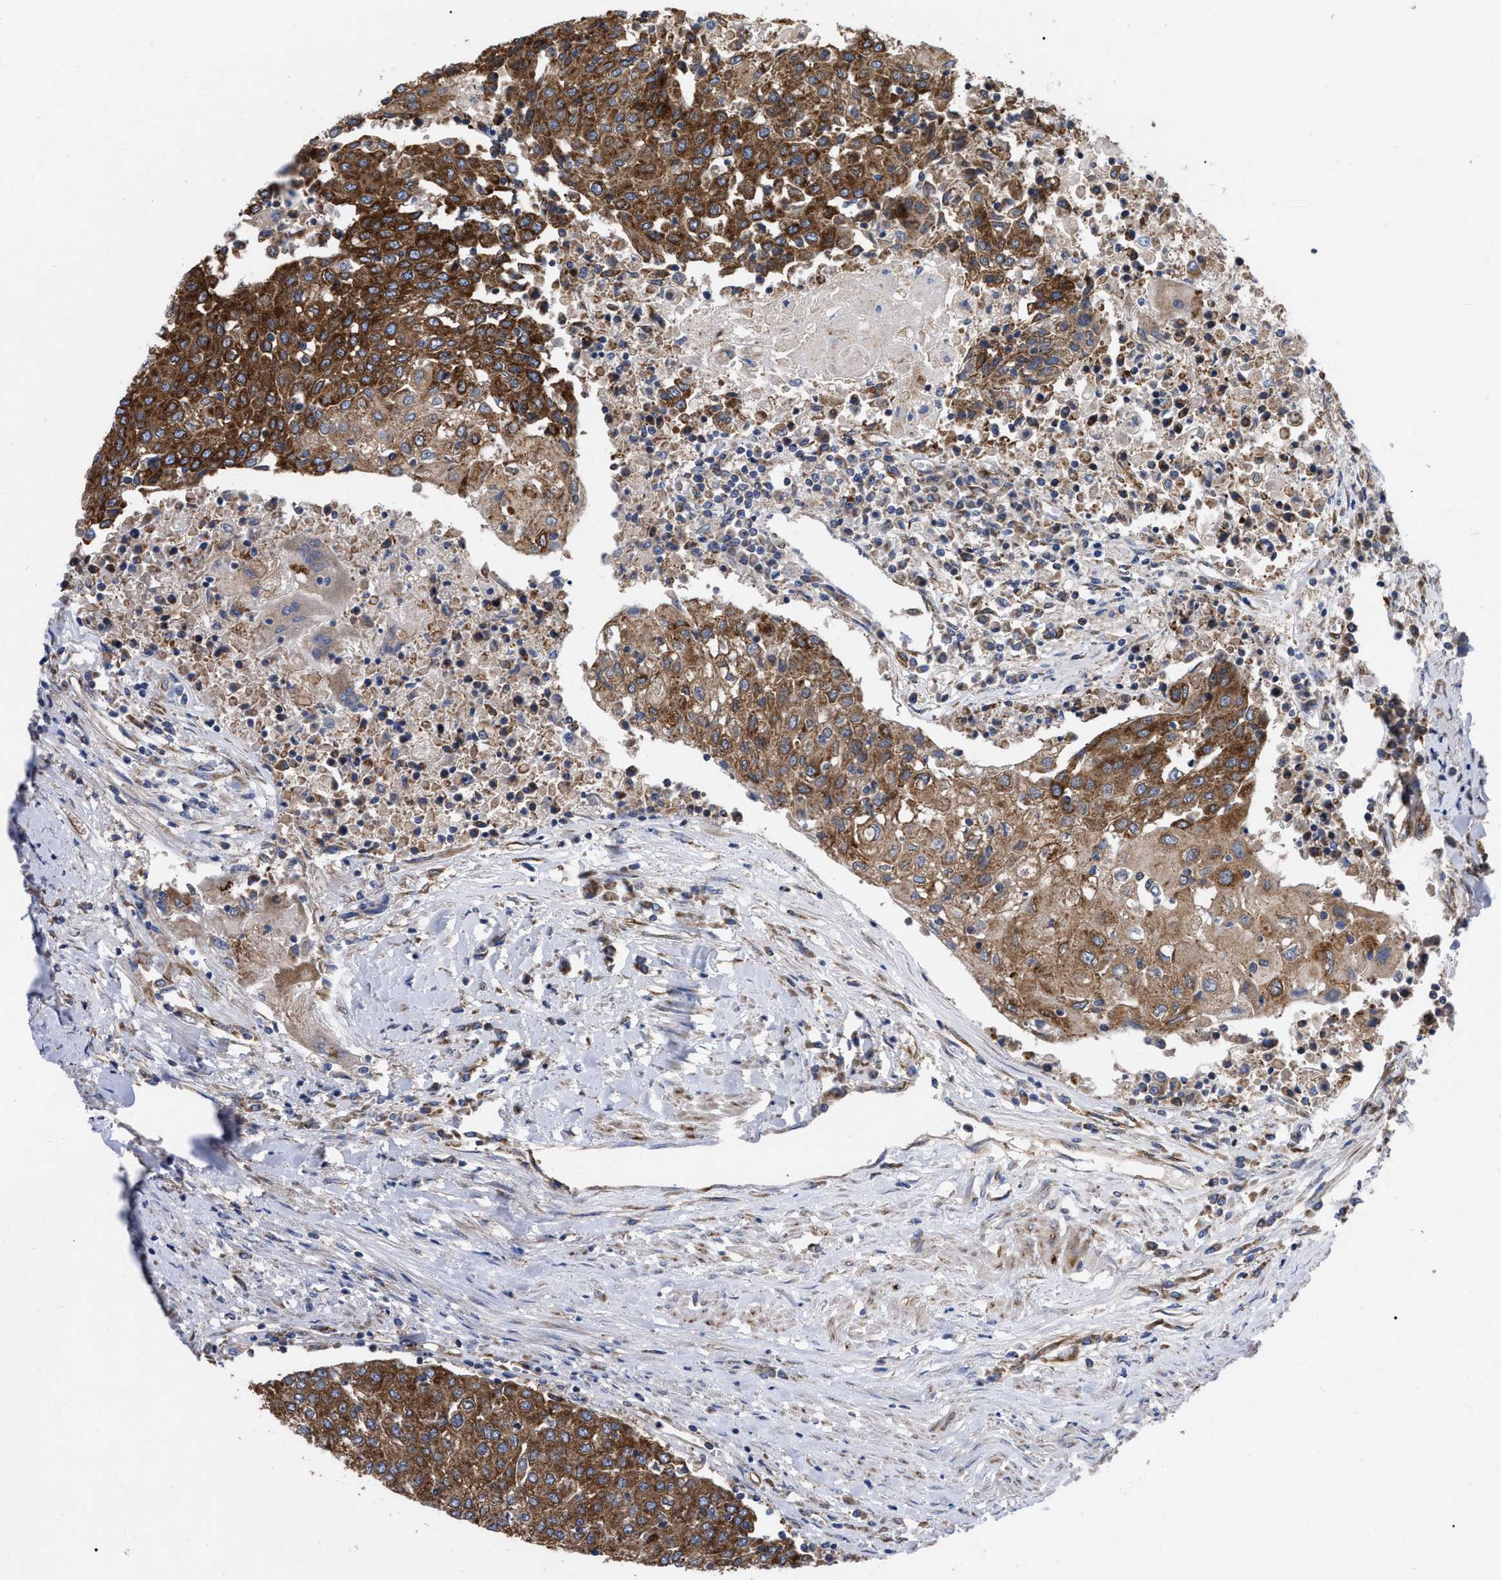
{"staining": {"intensity": "strong", "quantity": ">75%", "location": "cytoplasmic/membranous"}, "tissue": "urothelial cancer", "cell_type": "Tumor cells", "image_type": "cancer", "snomed": [{"axis": "morphology", "description": "Urothelial carcinoma, High grade"}, {"axis": "topography", "description": "Urinary bladder"}], "caption": "Immunohistochemical staining of human high-grade urothelial carcinoma reveals high levels of strong cytoplasmic/membranous positivity in approximately >75% of tumor cells.", "gene": "FAM120A", "patient": {"sex": "female", "age": 85}}